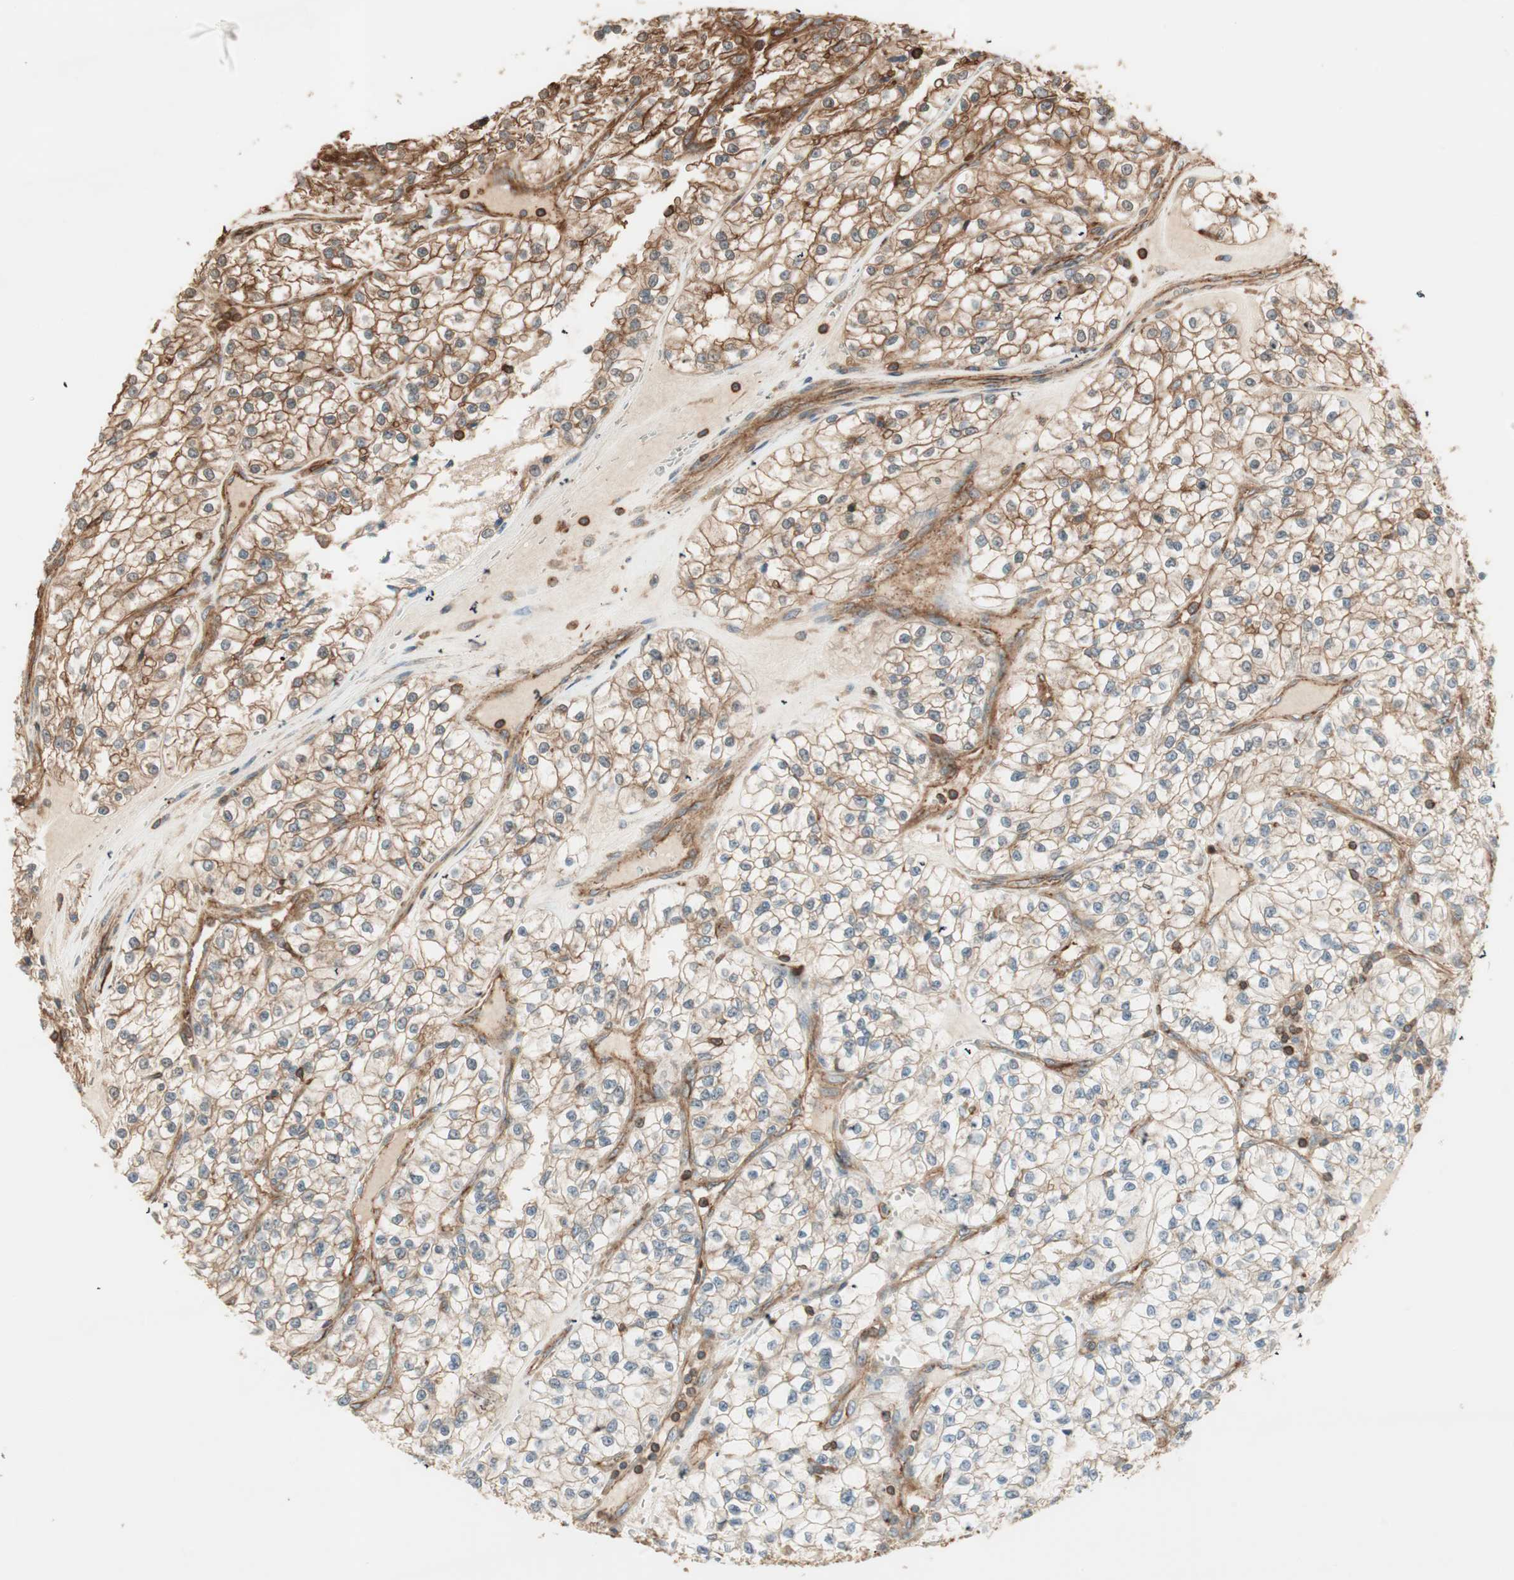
{"staining": {"intensity": "moderate", "quantity": ">75%", "location": "cytoplasmic/membranous"}, "tissue": "renal cancer", "cell_type": "Tumor cells", "image_type": "cancer", "snomed": [{"axis": "morphology", "description": "Adenocarcinoma, NOS"}, {"axis": "topography", "description": "Kidney"}], "caption": "Protein expression analysis of human adenocarcinoma (renal) reveals moderate cytoplasmic/membranous expression in approximately >75% of tumor cells.", "gene": "TCP11L1", "patient": {"sex": "female", "age": 57}}